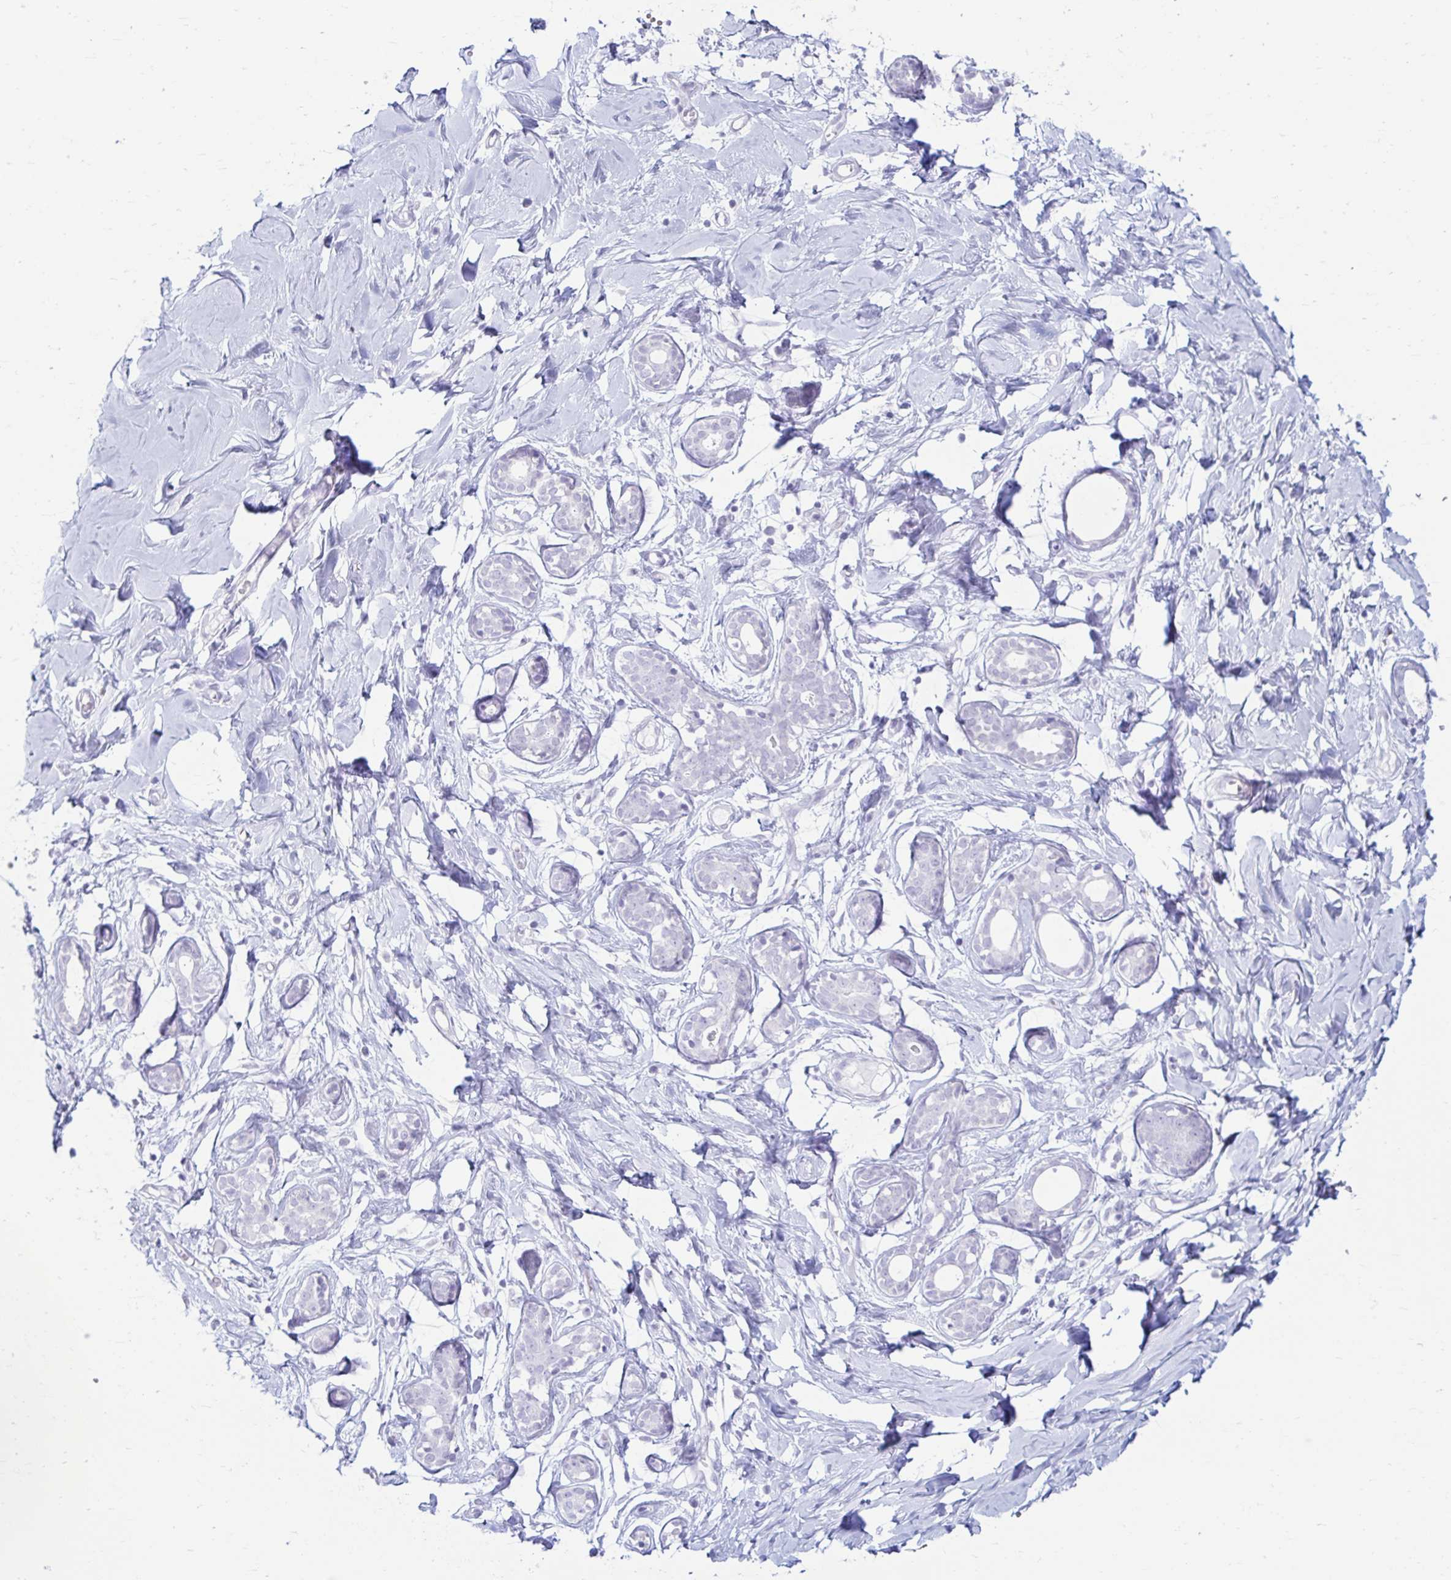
{"staining": {"intensity": "negative", "quantity": "none", "location": "none"}, "tissue": "breast", "cell_type": "Adipocytes", "image_type": "normal", "snomed": [{"axis": "morphology", "description": "Normal tissue, NOS"}, {"axis": "topography", "description": "Breast"}], "caption": "DAB (3,3'-diaminobenzidine) immunohistochemical staining of benign human breast shows no significant expression in adipocytes. Brightfield microscopy of IHC stained with DAB (3,3'-diaminobenzidine) (brown) and hematoxylin (blue), captured at high magnification.", "gene": "ERICH6", "patient": {"sex": "female", "age": 27}}